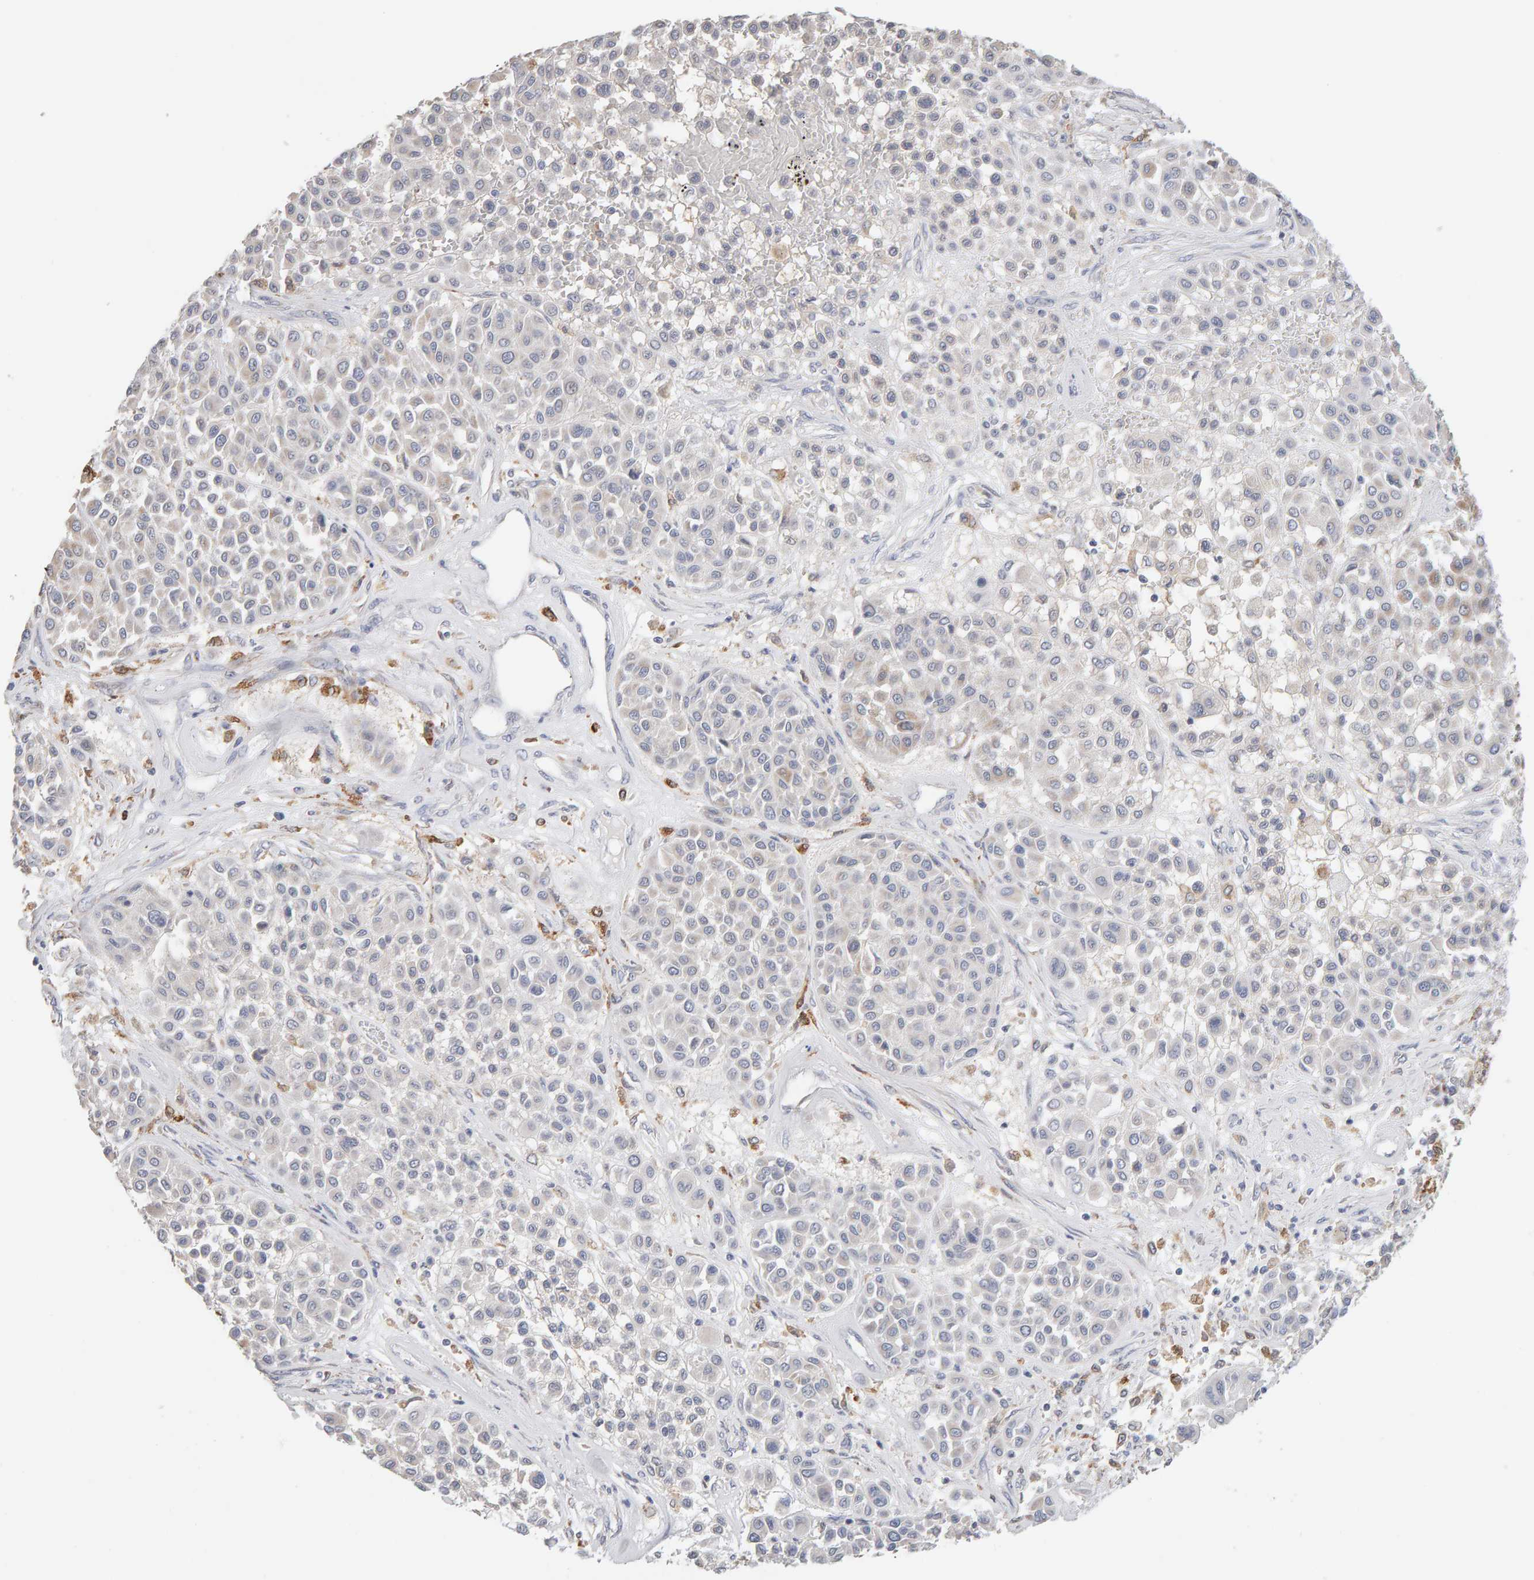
{"staining": {"intensity": "negative", "quantity": "none", "location": "none"}, "tissue": "melanoma", "cell_type": "Tumor cells", "image_type": "cancer", "snomed": [{"axis": "morphology", "description": "Malignant melanoma, Metastatic site"}, {"axis": "topography", "description": "Soft tissue"}], "caption": "Tumor cells show no significant protein positivity in melanoma.", "gene": "SGPL1", "patient": {"sex": "male", "age": 41}}